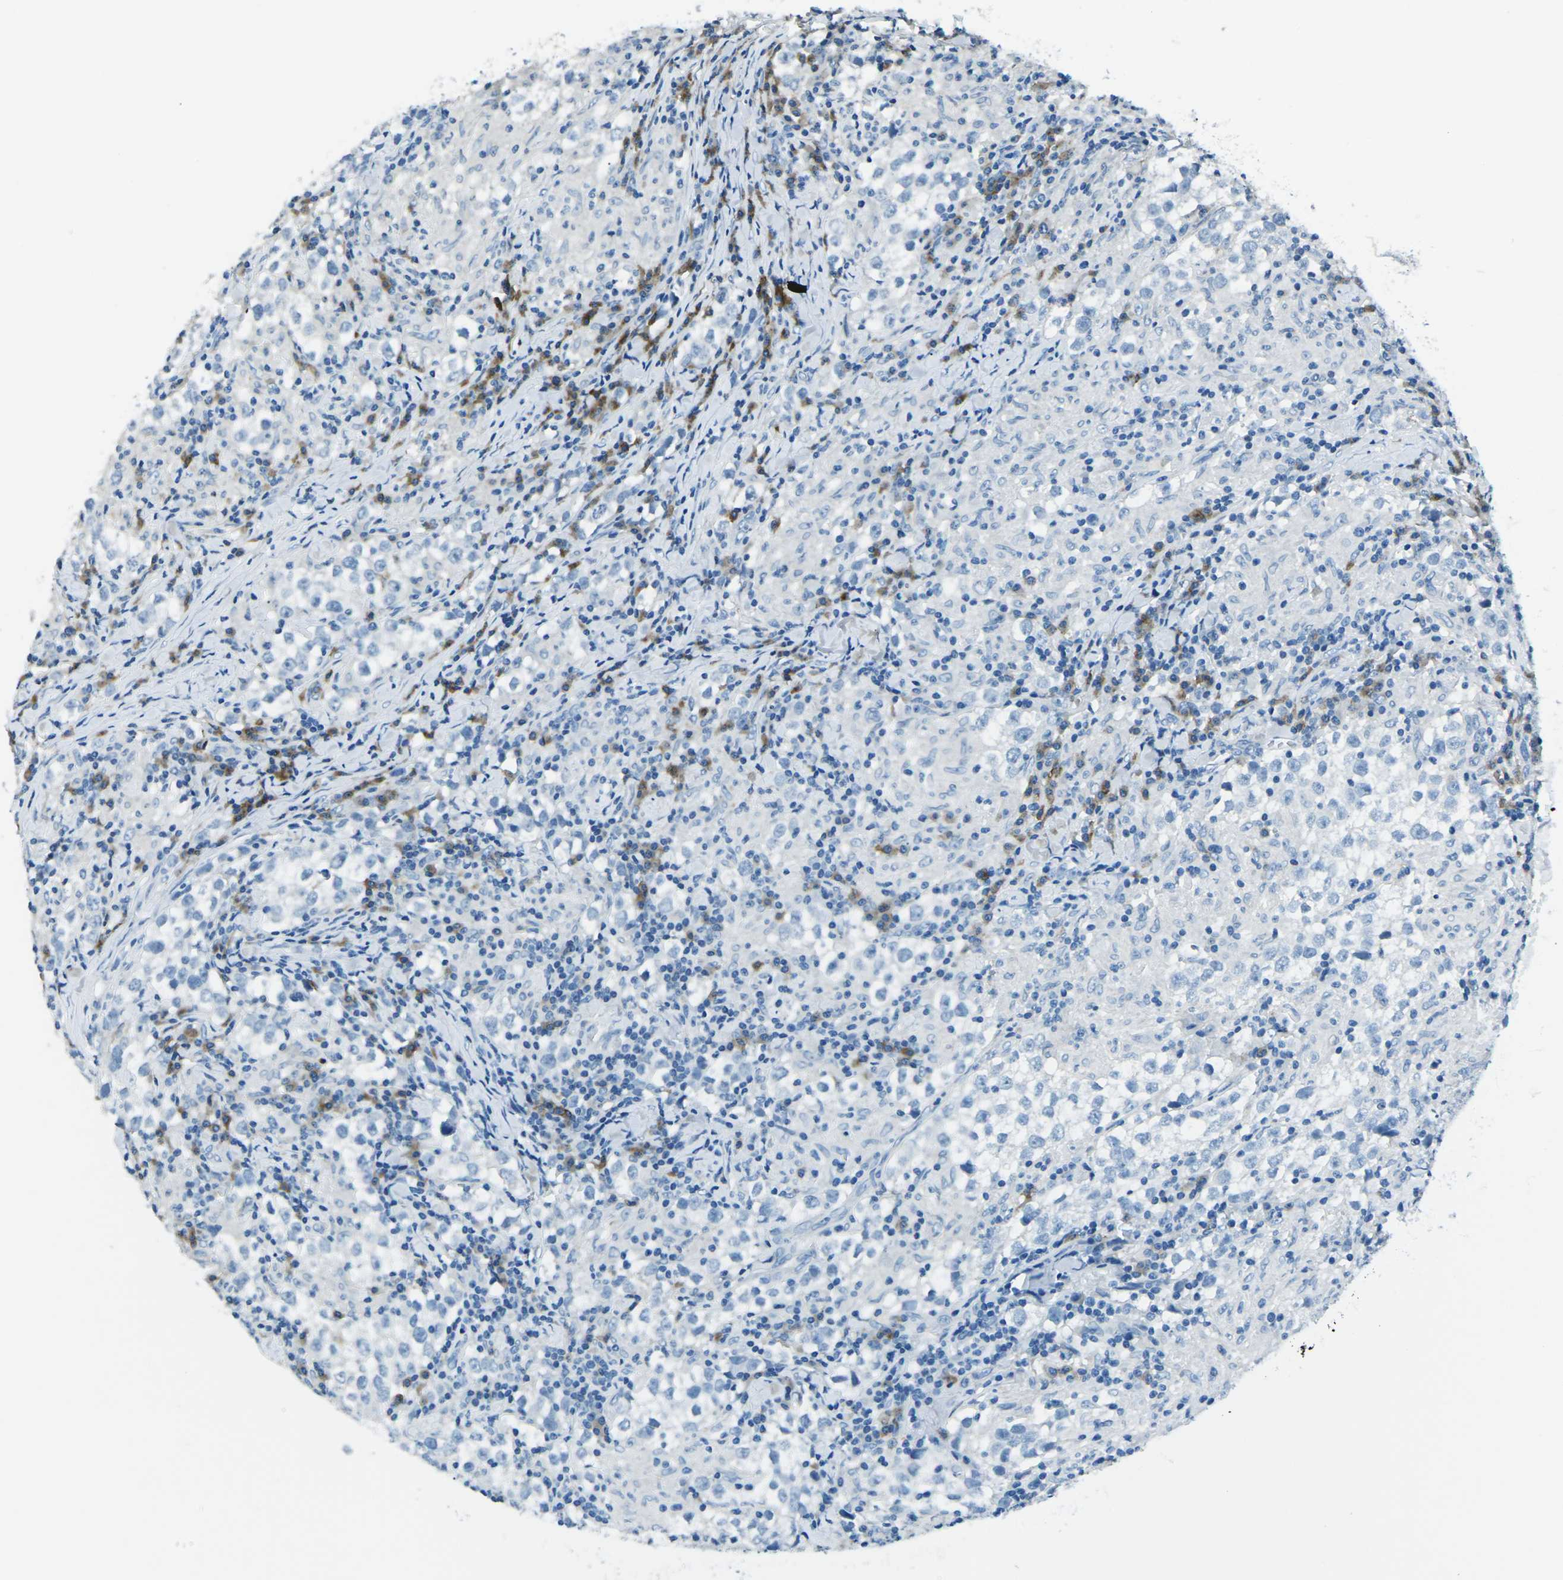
{"staining": {"intensity": "negative", "quantity": "none", "location": "none"}, "tissue": "testis cancer", "cell_type": "Tumor cells", "image_type": "cancer", "snomed": [{"axis": "morphology", "description": "Seminoma, NOS"}, {"axis": "morphology", "description": "Carcinoma, Embryonal, NOS"}, {"axis": "topography", "description": "Testis"}], "caption": "Immunohistochemistry (IHC) photomicrograph of neoplastic tissue: embryonal carcinoma (testis) stained with DAB (3,3'-diaminobenzidine) displays no significant protein staining in tumor cells. (DAB immunohistochemistry visualized using brightfield microscopy, high magnification).", "gene": "CD1D", "patient": {"sex": "male", "age": 36}}